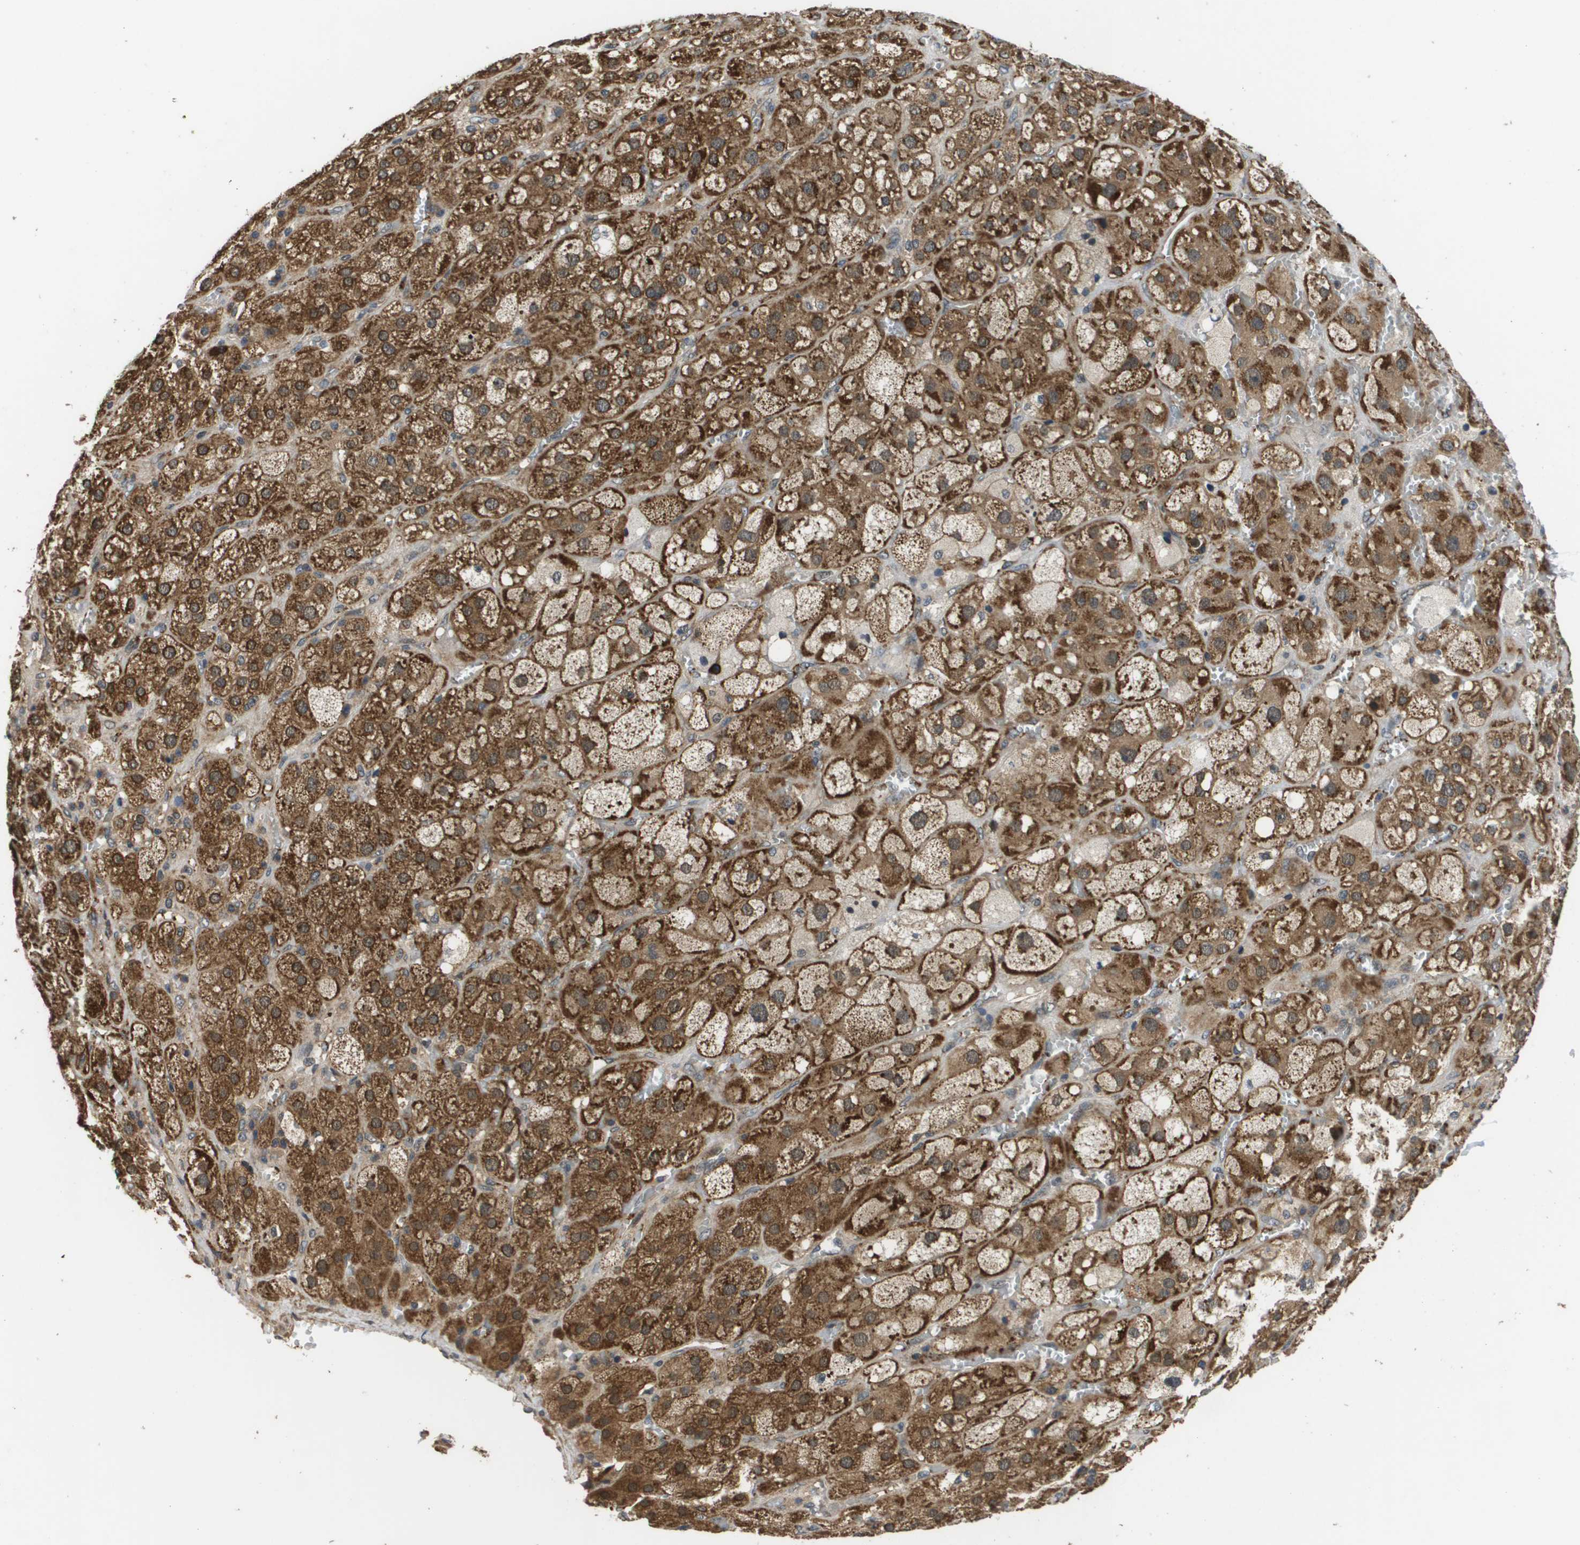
{"staining": {"intensity": "moderate", "quantity": ">75%", "location": "cytoplasmic/membranous"}, "tissue": "adrenal gland", "cell_type": "Glandular cells", "image_type": "normal", "snomed": [{"axis": "morphology", "description": "Normal tissue, NOS"}, {"axis": "topography", "description": "Adrenal gland"}], "caption": "IHC of unremarkable adrenal gland displays medium levels of moderate cytoplasmic/membranous expression in approximately >75% of glandular cells.", "gene": "RBM38", "patient": {"sex": "female", "age": 47}}